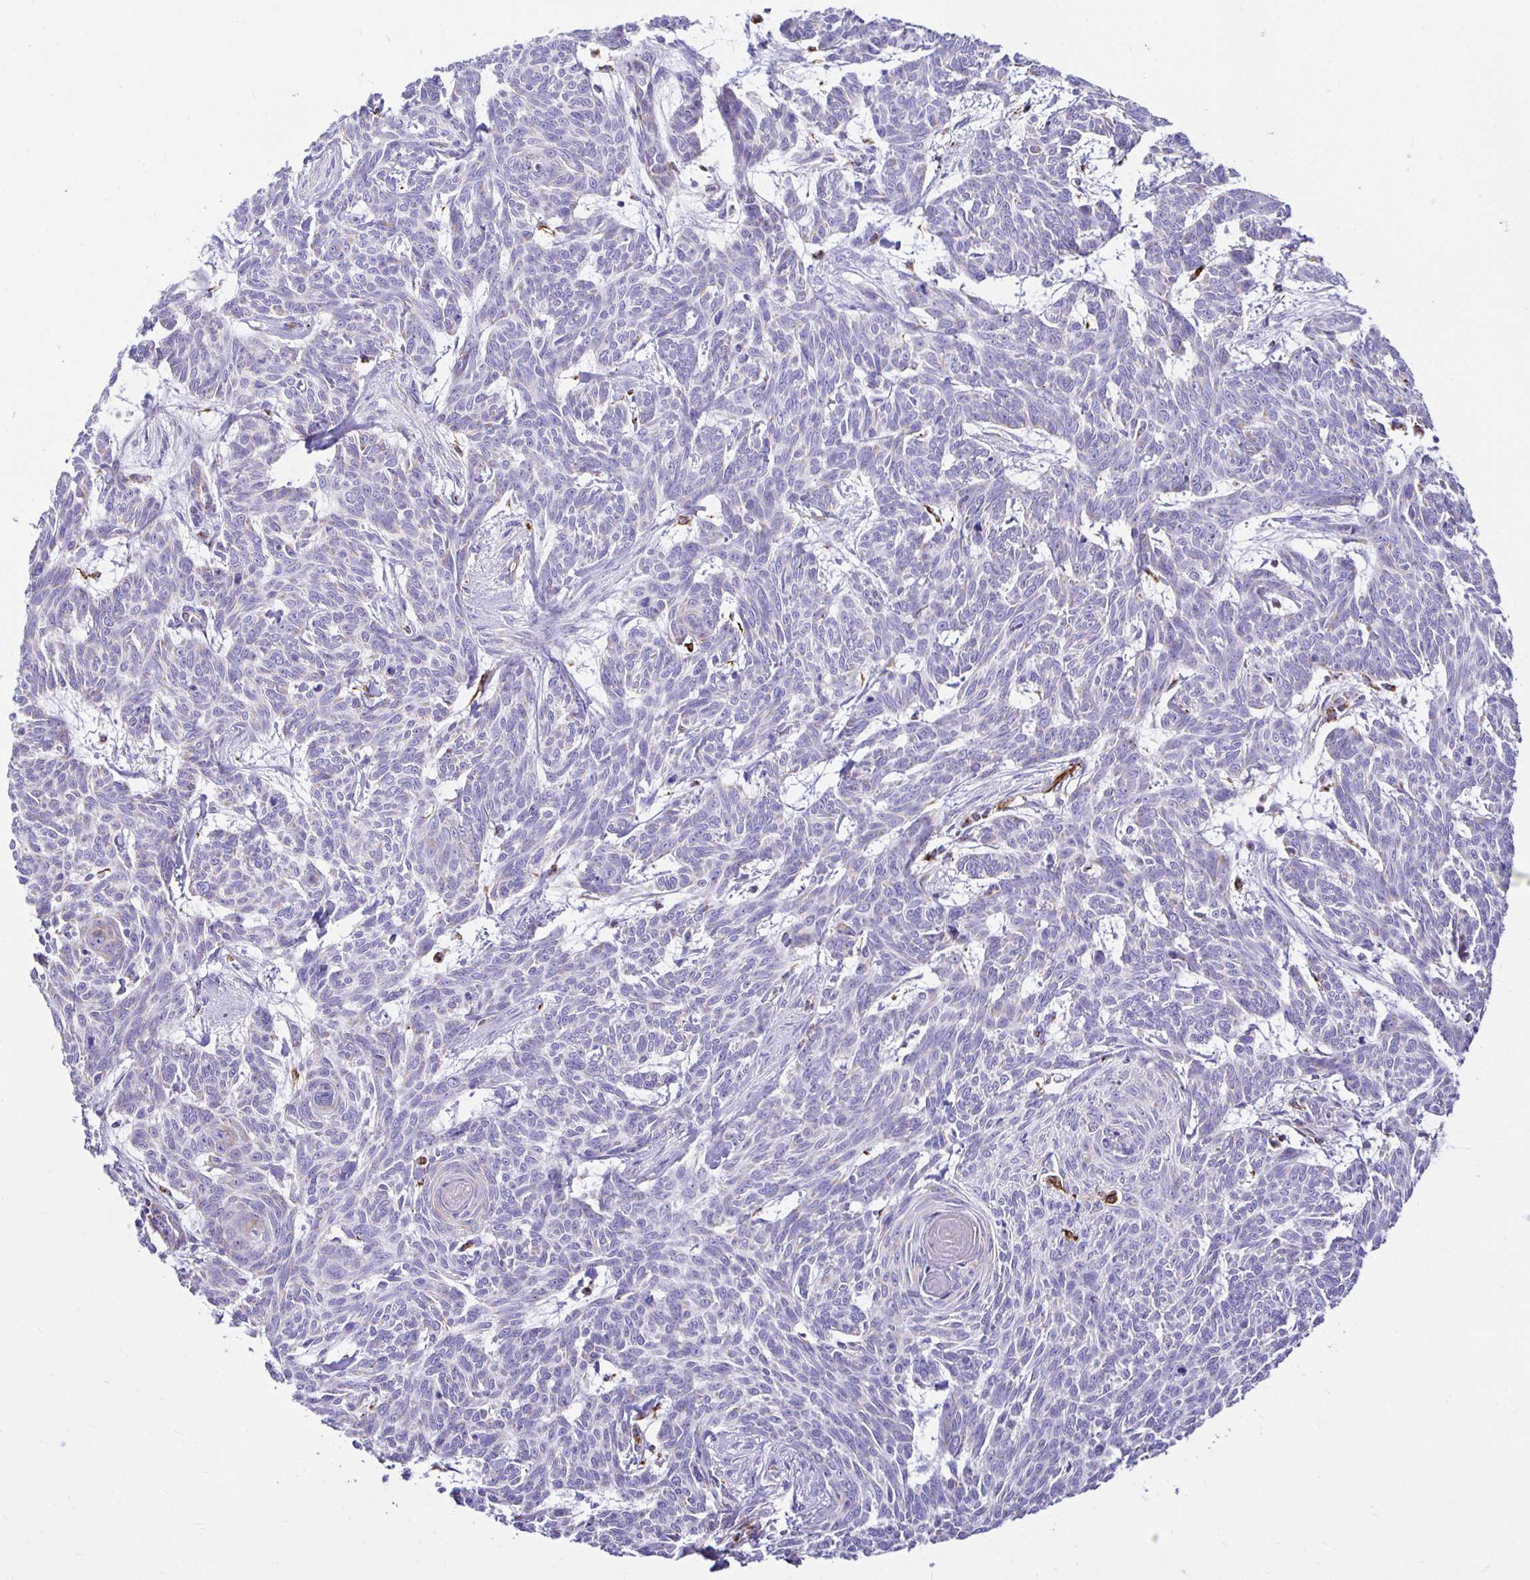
{"staining": {"intensity": "negative", "quantity": "none", "location": "none"}, "tissue": "skin cancer", "cell_type": "Tumor cells", "image_type": "cancer", "snomed": [{"axis": "morphology", "description": "Basal cell carcinoma"}, {"axis": "topography", "description": "Skin"}], "caption": "Protein analysis of basal cell carcinoma (skin) reveals no significant staining in tumor cells.", "gene": "PLAAT2", "patient": {"sex": "female", "age": 93}}